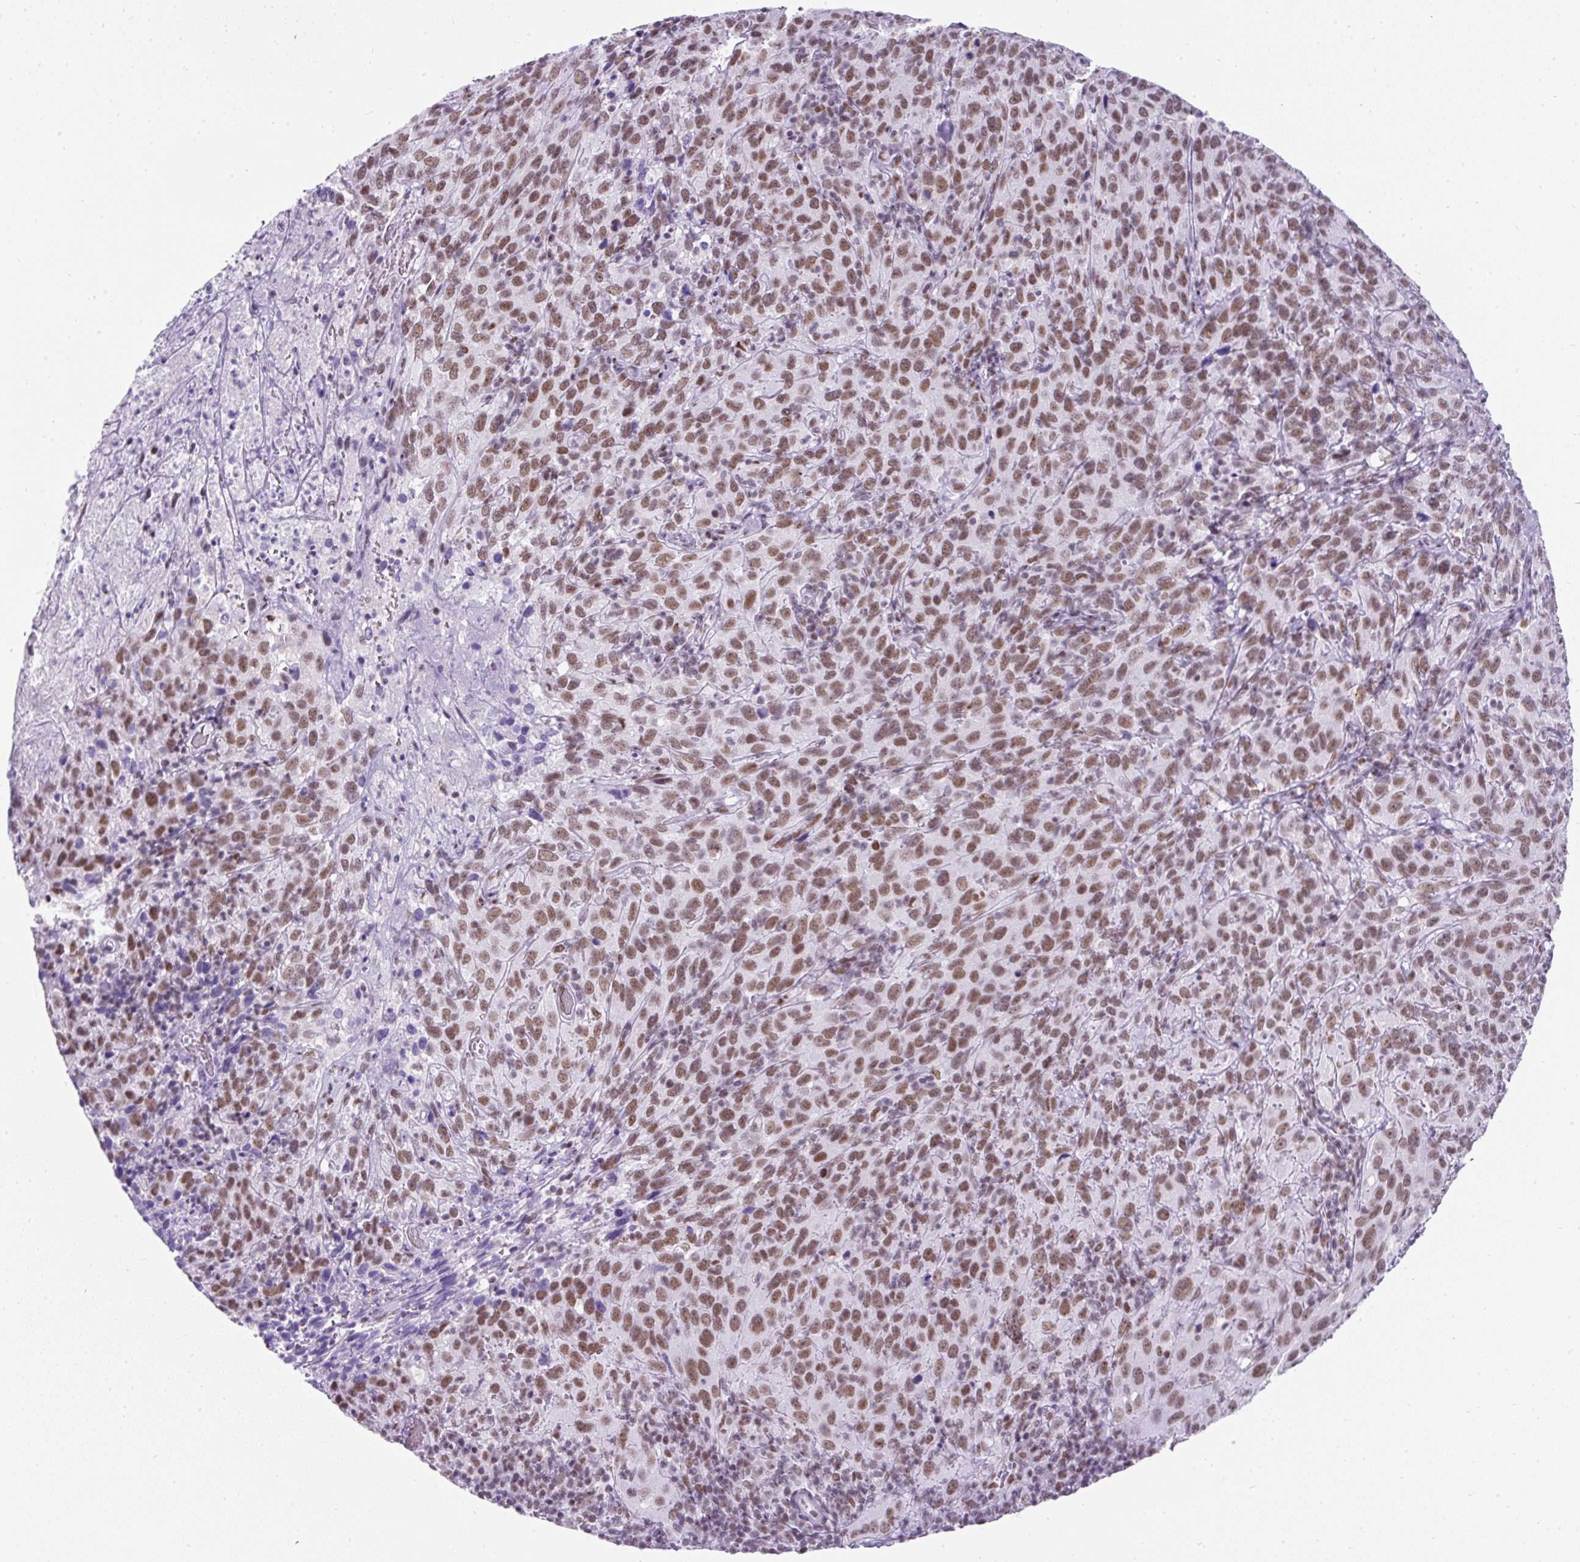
{"staining": {"intensity": "moderate", "quantity": ">75%", "location": "nuclear"}, "tissue": "cervical cancer", "cell_type": "Tumor cells", "image_type": "cancer", "snomed": [{"axis": "morphology", "description": "Squamous cell carcinoma, NOS"}, {"axis": "topography", "description": "Cervix"}], "caption": "This is a photomicrograph of immunohistochemistry (IHC) staining of cervical cancer, which shows moderate expression in the nuclear of tumor cells.", "gene": "PLCXD2", "patient": {"sex": "female", "age": 51}}